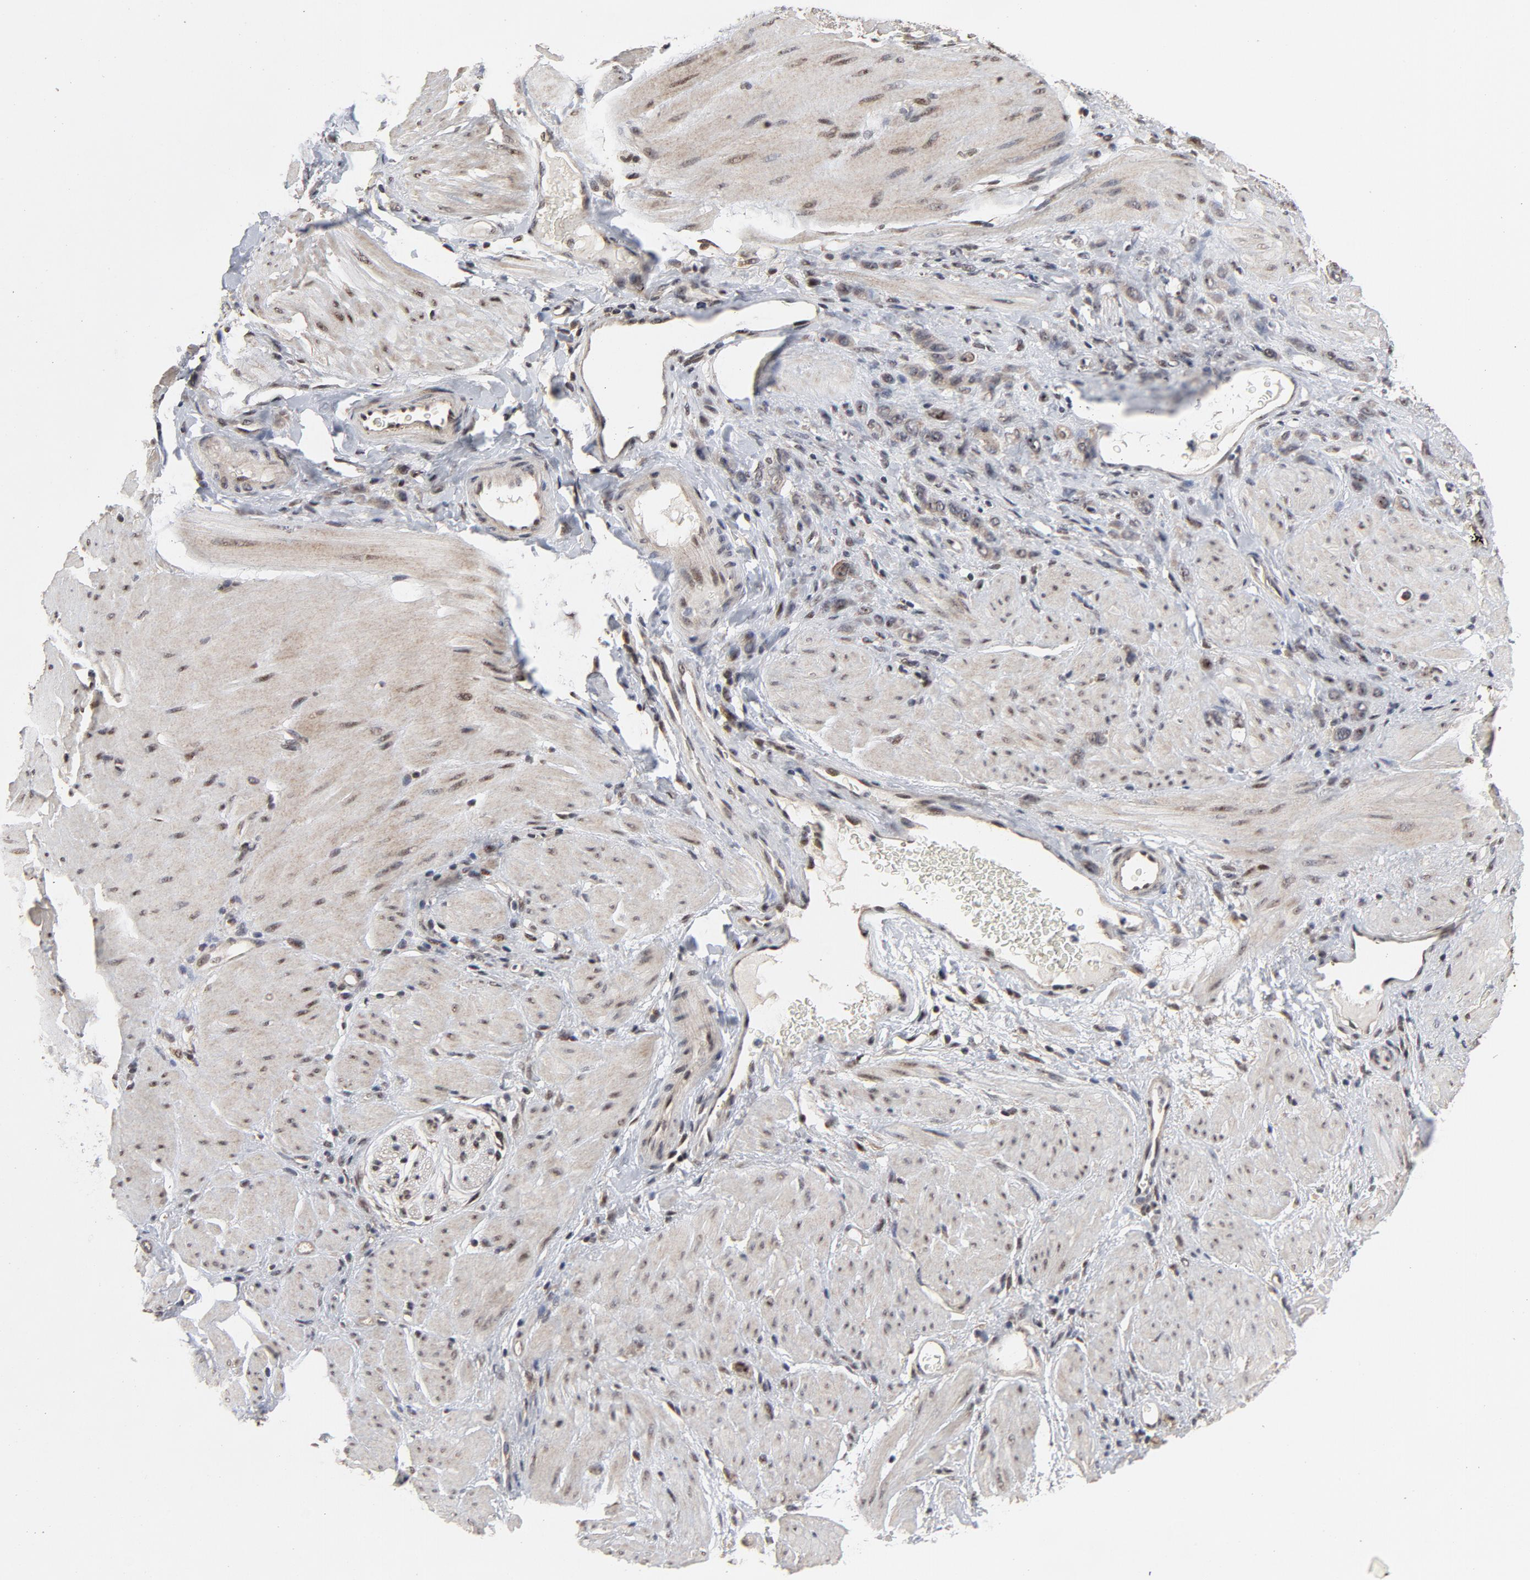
{"staining": {"intensity": "weak", "quantity": "25%-75%", "location": "nuclear"}, "tissue": "stomach cancer", "cell_type": "Tumor cells", "image_type": "cancer", "snomed": [{"axis": "morphology", "description": "Normal tissue, NOS"}, {"axis": "morphology", "description": "Adenocarcinoma, NOS"}, {"axis": "topography", "description": "Stomach"}], "caption": "High-power microscopy captured an immunohistochemistry (IHC) photomicrograph of adenocarcinoma (stomach), revealing weak nuclear staining in approximately 25%-75% of tumor cells. (Stains: DAB (3,3'-diaminobenzidine) in brown, nuclei in blue, Microscopy: brightfield microscopy at high magnification).", "gene": "TP53RK", "patient": {"sex": "male", "age": 82}}